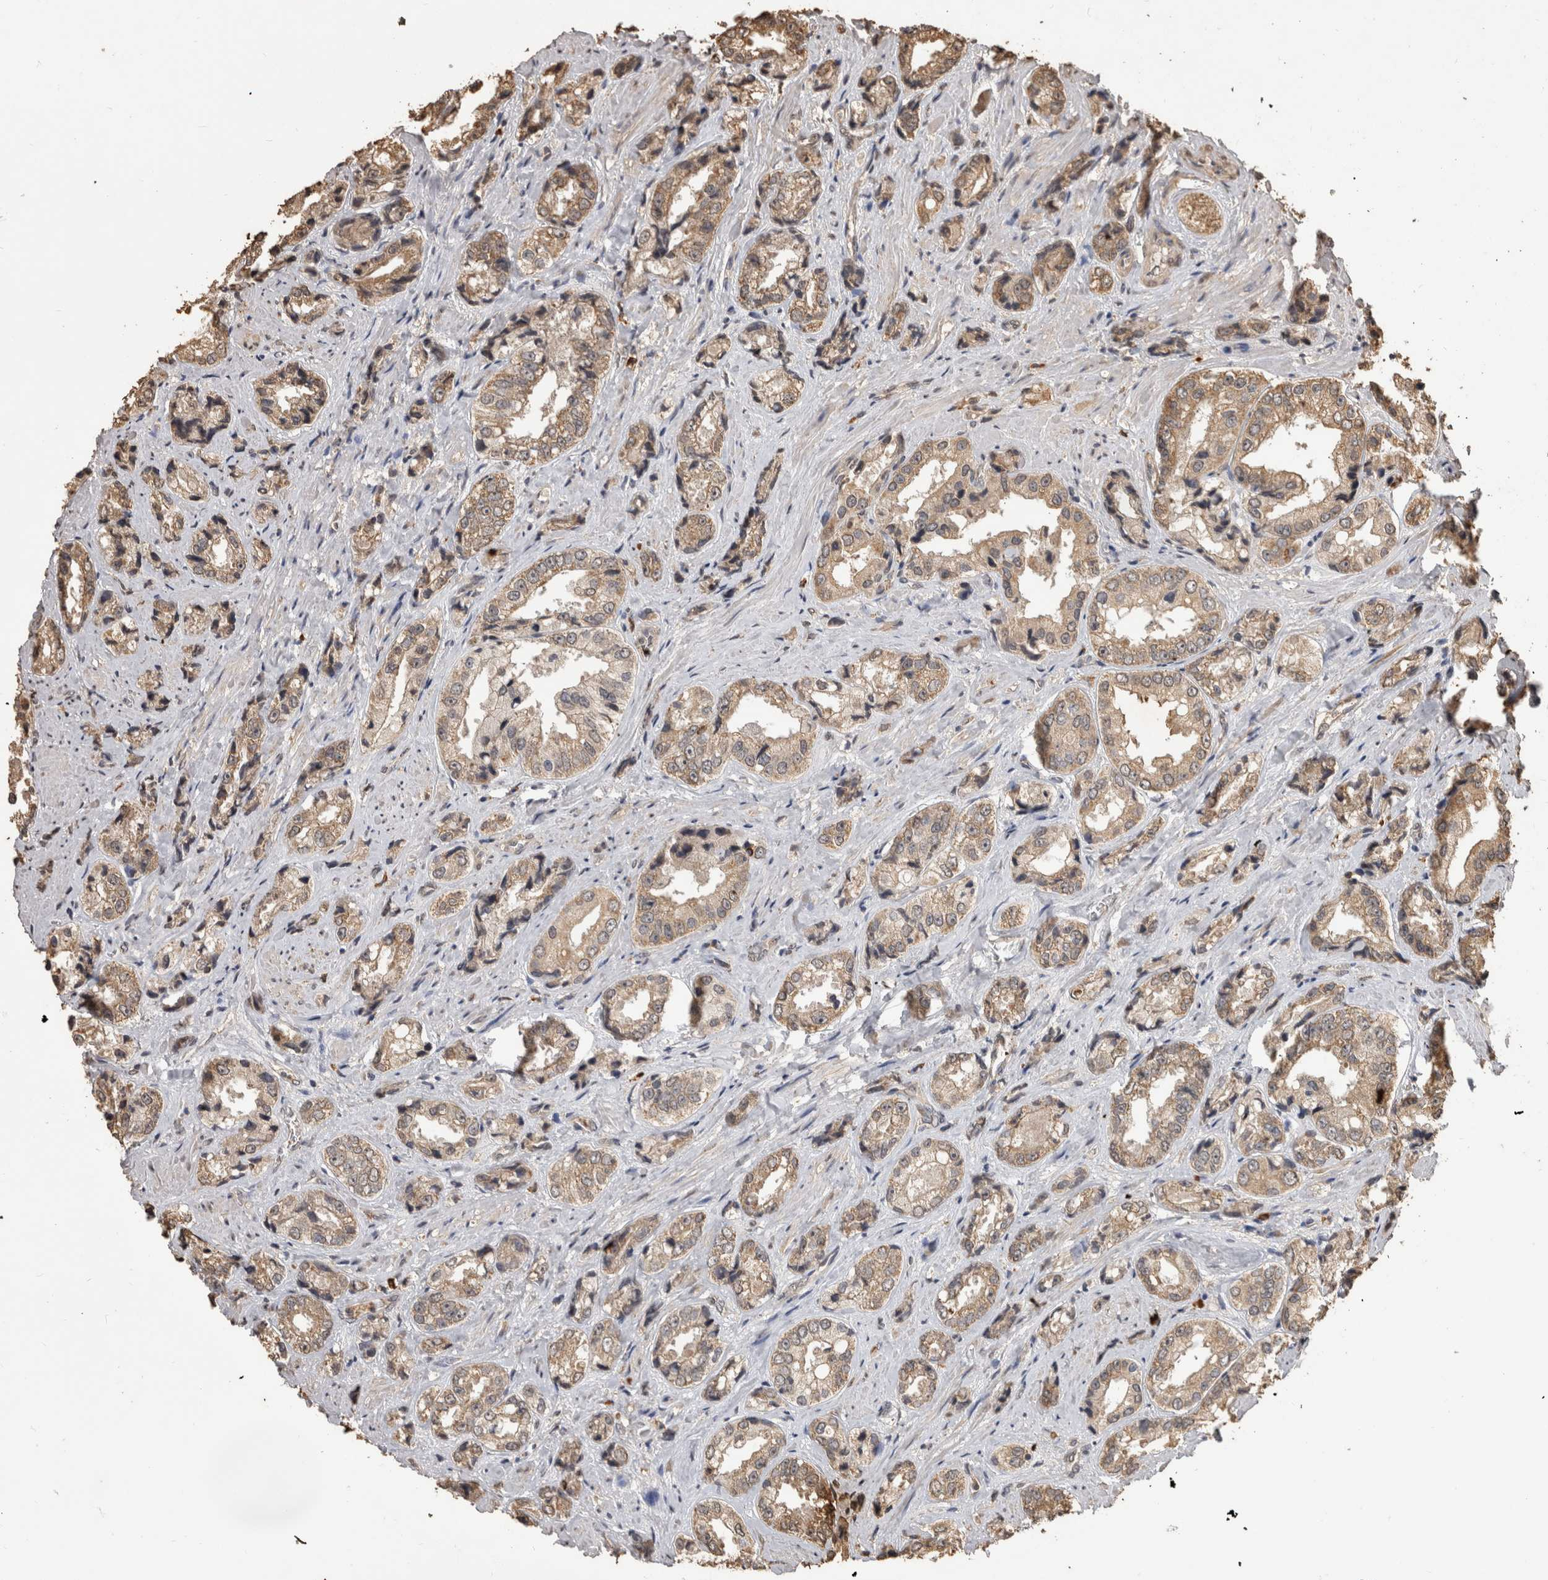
{"staining": {"intensity": "moderate", "quantity": ">75%", "location": "cytoplasmic/membranous"}, "tissue": "prostate cancer", "cell_type": "Tumor cells", "image_type": "cancer", "snomed": [{"axis": "morphology", "description": "Adenocarcinoma, High grade"}, {"axis": "topography", "description": "Prostate"}], "caption": "Immunohistochemistry histopathology image of neoplastic tissue: prostate cancer stained using IHC displays medium levels of moderate protein expression localized specifically in the cytoplasmic/membranous of tumor cells, appearing as a cytoplasmic/membranous brown color.", "gene": "SOCS5", "patient": {"sex": "male", "age": 61}}